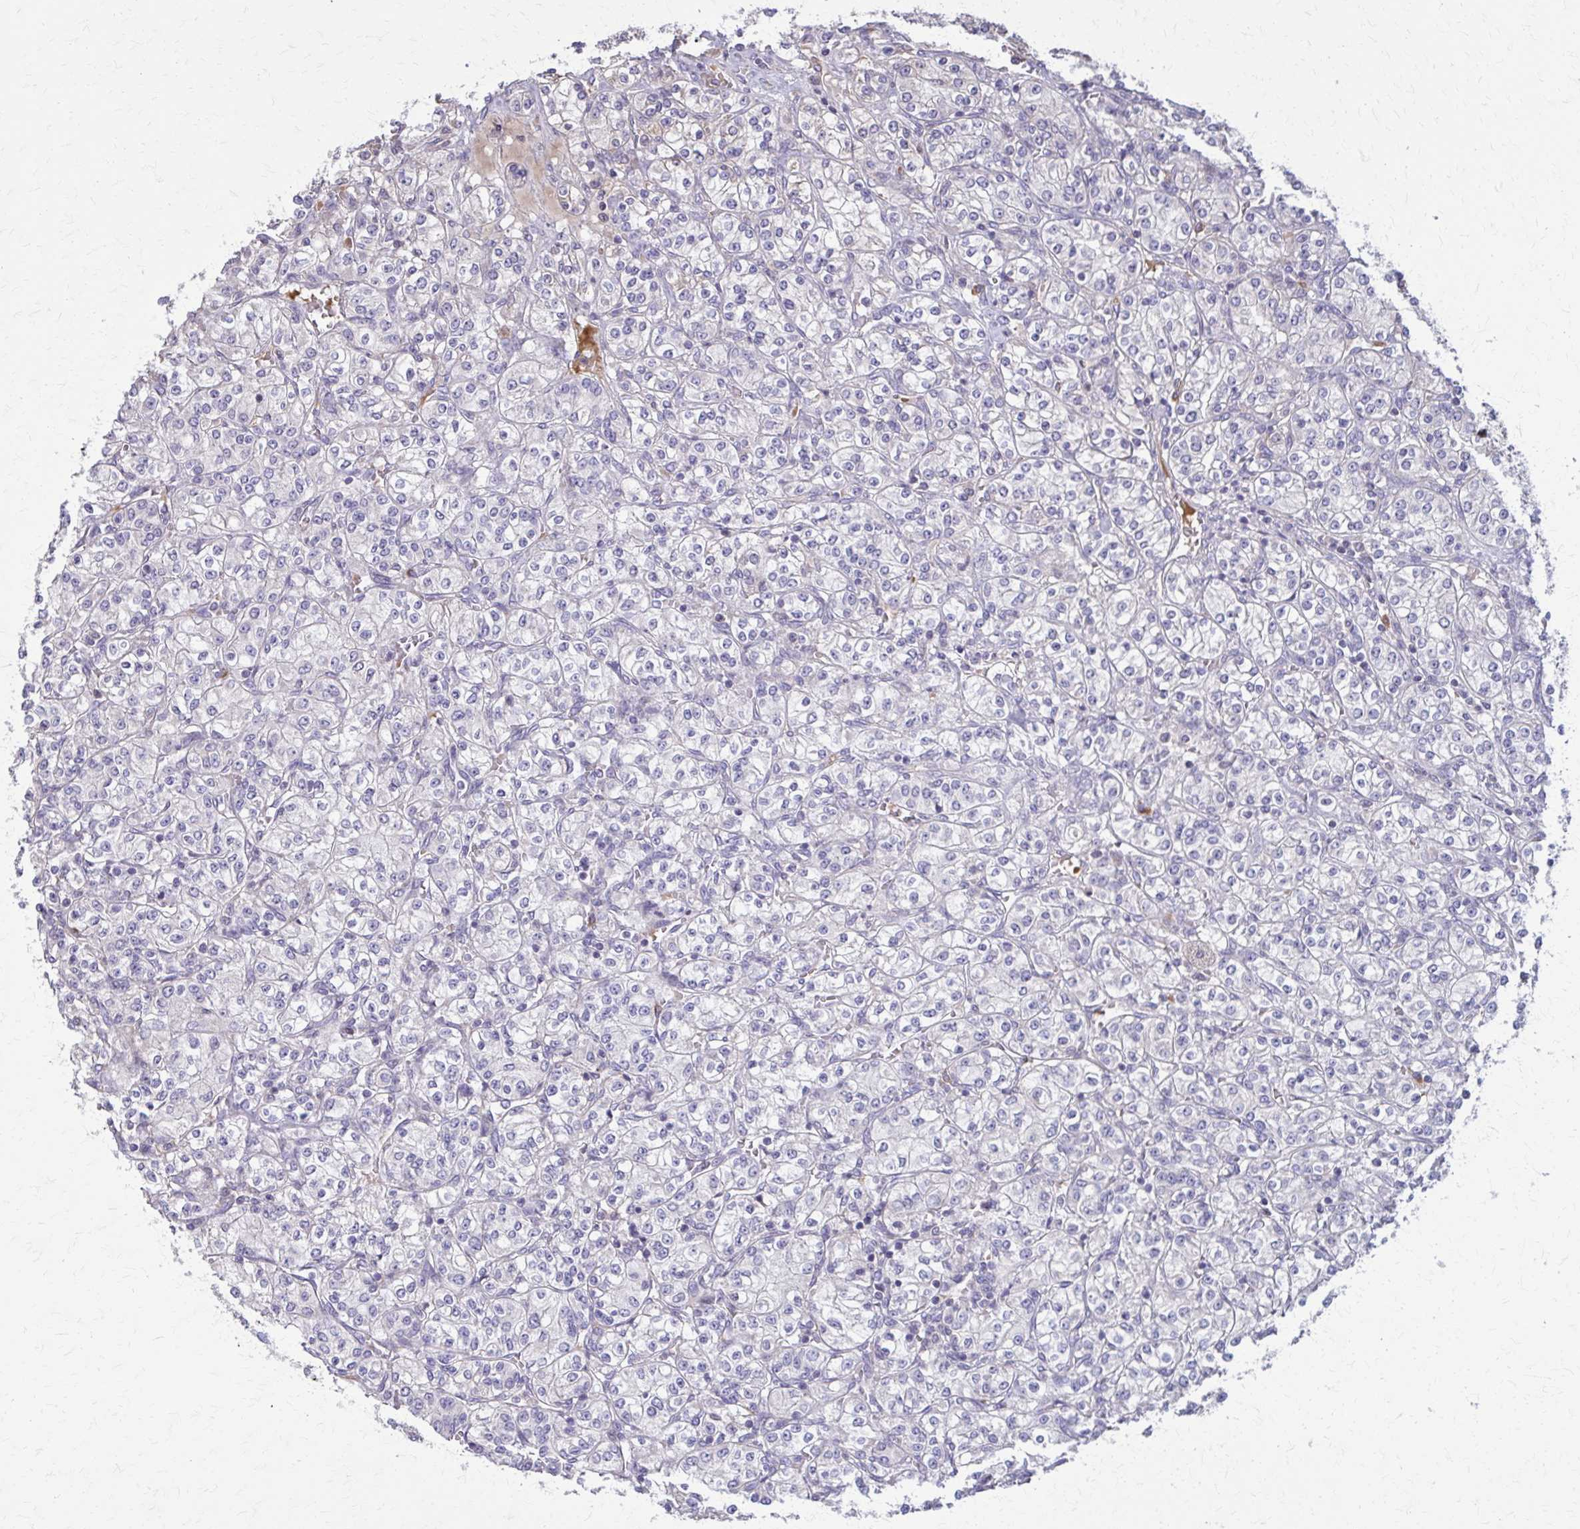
{"staining": {"intensity": "negative", "quantity": "none", "location": "none"}, "tissue": "renal cancer", "cell_type": "Tumor cells", "image_type": "cancer", "snomed": [{"axis": "morphology", "description": "Adenocarcinoma, NOS"}, {"axis": "topography", "description": "Kidney"}], "caption": "Tumor cells are negative for brown protein staining in renal cancer (adenocarcinoma).", "gene": "NRBF2", "patient": {"sex": "male", "age": 77}}